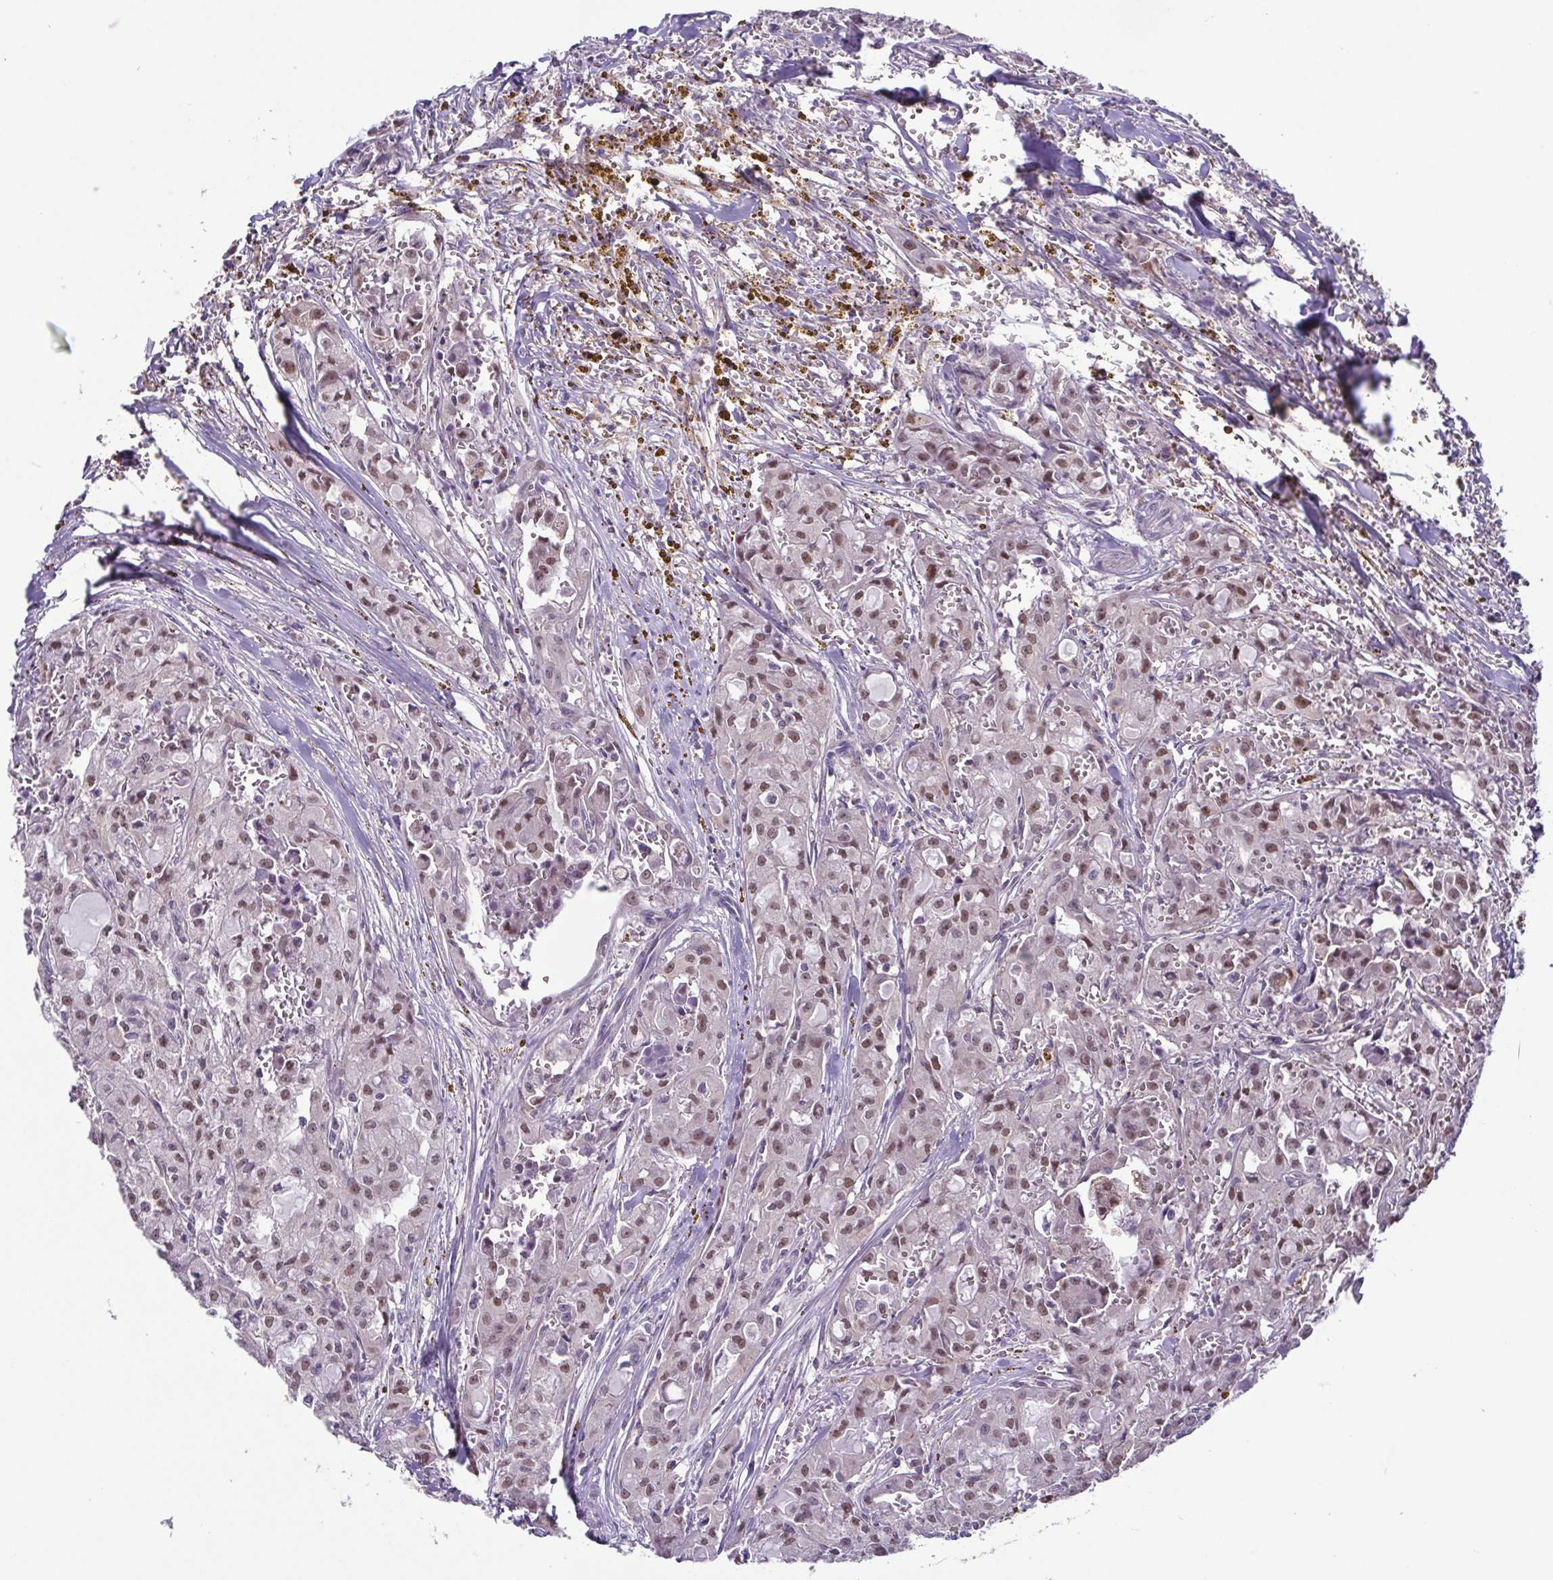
{"staining": {"intensity": "moderate", "quantity": ">75%", "location": "nuclear"}, "tissue": "head and neck cancer", "cell_type": "Tumor cells", "image_type": "cancer", "snomed": [{"axis": "morphology", "description": "Adenocarcinoma, NOS"}, {"axis": "topography", "description": "Head-Neck"}], "caption": "DAB immunohistochemical staining of head and neck adenocarcinoma shows moderate nuclear protein expression in approximately >75% of tumor cells. Using DAB (3,3'-diaminobenzidine) (brown) and hematoxylin (blue) stains, captured at high magnification using brightfield microscopy.", "gene": "UBE2Q1", "patient": {"sex": "male", "age": 64}}